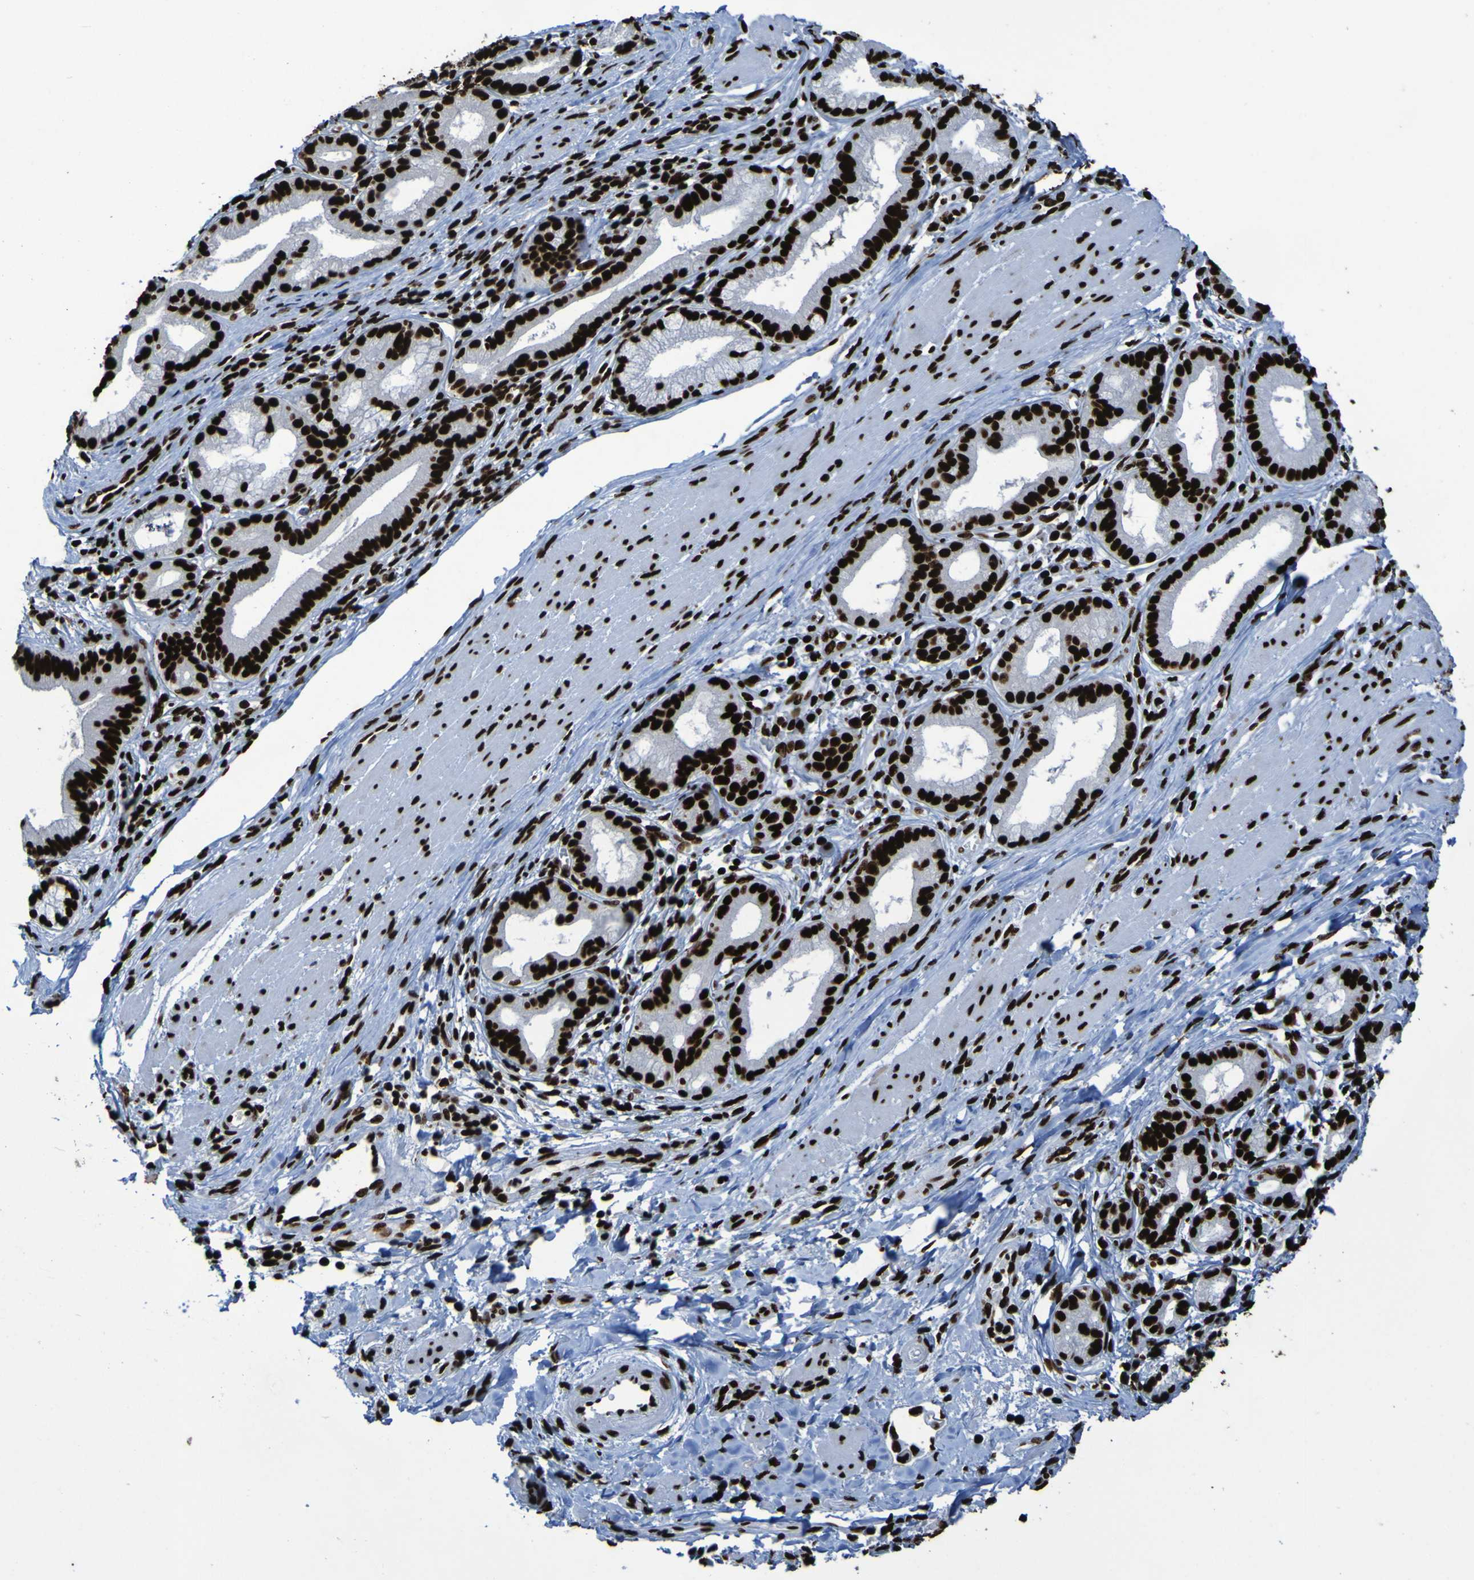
{"staining": {"intensity": "strong", "quantity": ">75%", "location": "nuclear"}, "tissue": "pancreatic cancer", "cell_type": "Tumor cells", "image_type": "cancer", "snomed": [{"axis": "morphology", "description": "Adenocarcinoma, NOS"}, {"axis": "topography", "description": "Pancreas"}], "caption": "The immunohistochemical stain labels strong nuclear positivity in tumor cells of pancreatic cancer (adenocarcinoma) tissue.", "gene": "NPM1", "patient": {"sex": "female", "age": 75}}